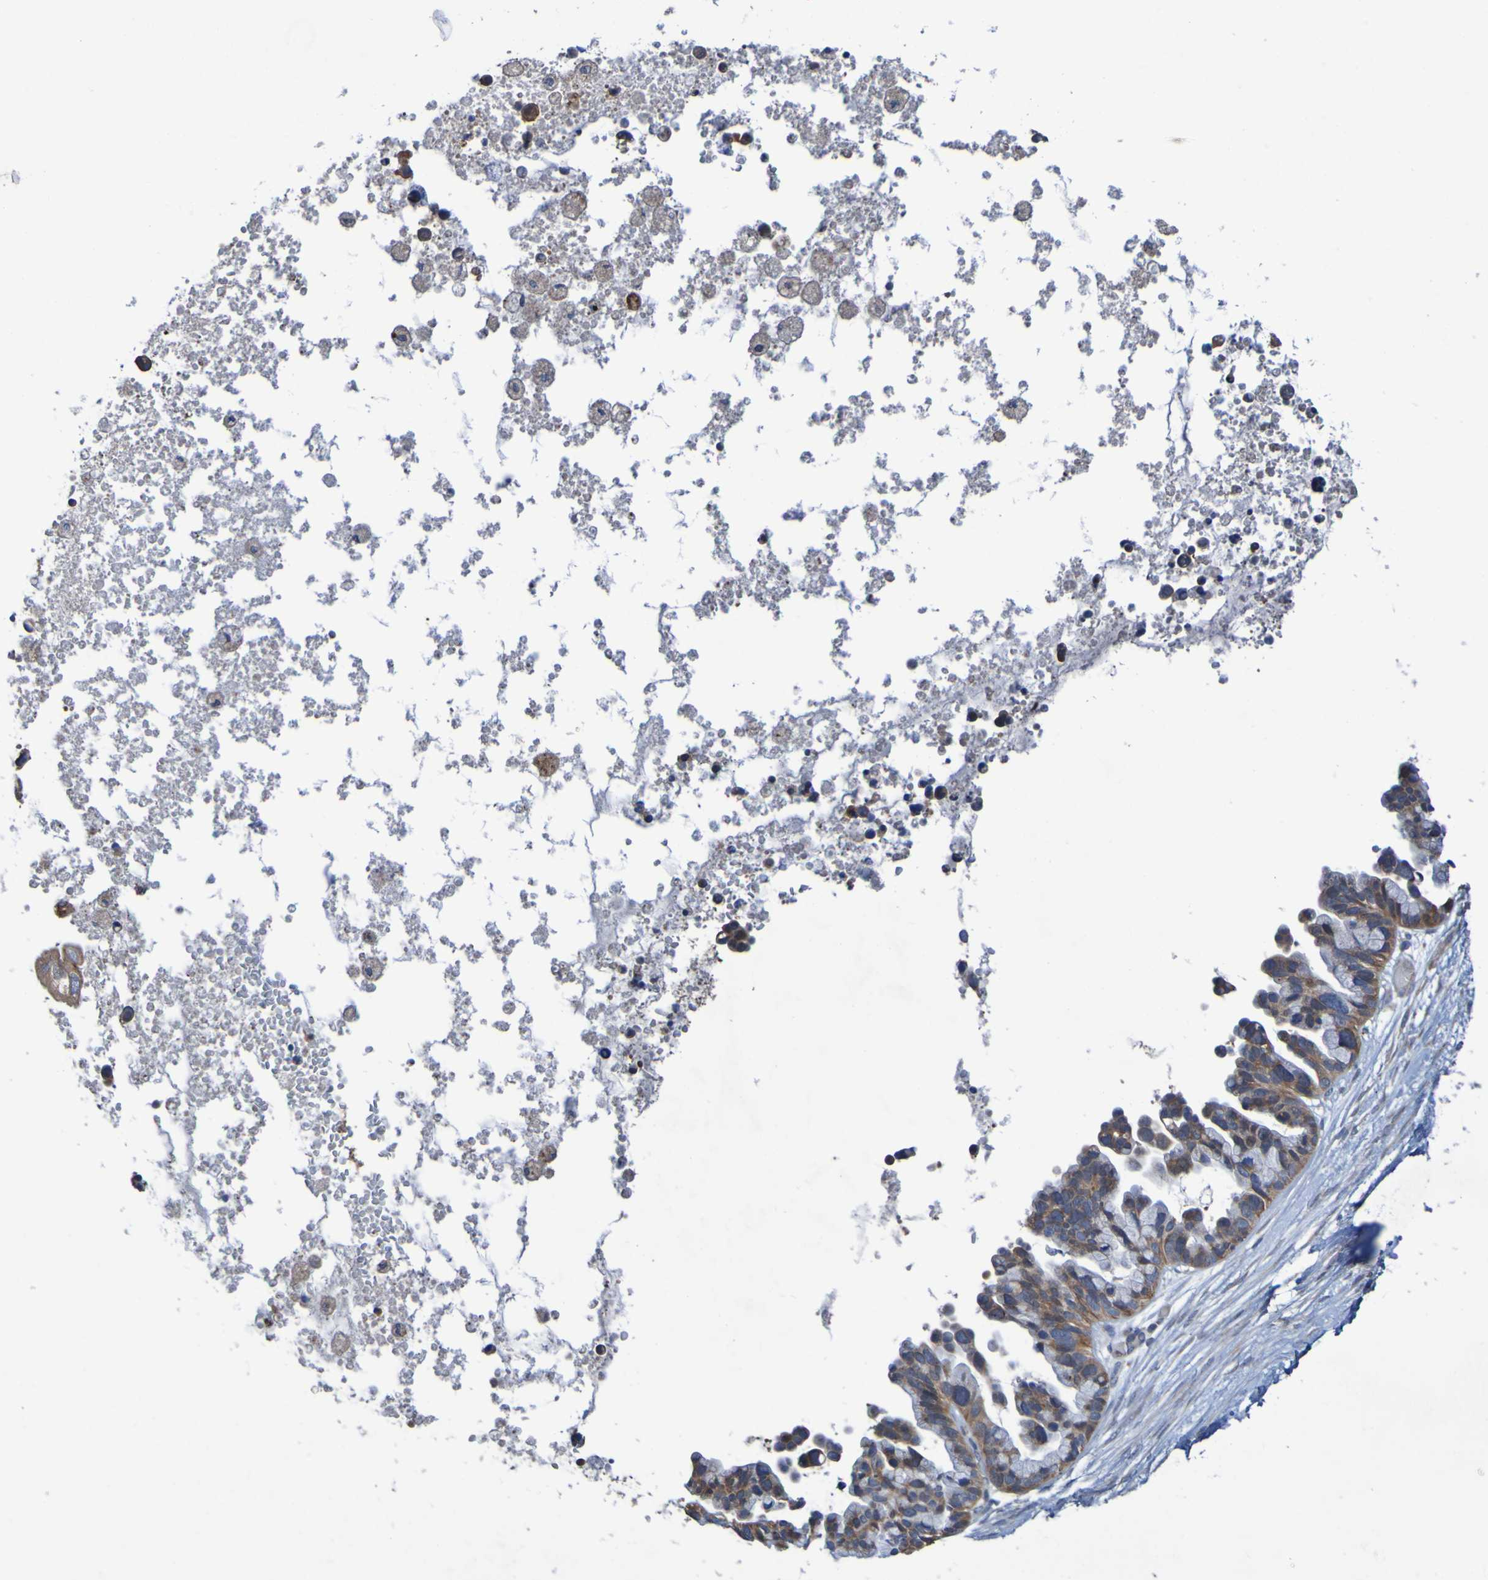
{"staining": {"intensity": "moderate", "quantity": ">75%", "location": "cytoplasmic/membranous"}, "tissue": "ovarian cancer", "cell_type": "Tumor cells", "image_type": "cancer", "snomed": [{"axis": "morphology", "description": "Cystadenocarcinoma, serous, NOS"}, {"axis": "topography", "description": "Ovary"}], "caption": "High-magnification brightfield microscopy of serous cystadenocarcinoma (ovarian) stained with DAB (3,3'-diaminobenzidine) (brown) and counterstained with hematoxylin (blue). tumor cells exhibit moderate cytoplasmic/membranous expression is identified in about>75% of cells.", "gene": "SDK1", "patient": {"sex": "female", "age": 56}}